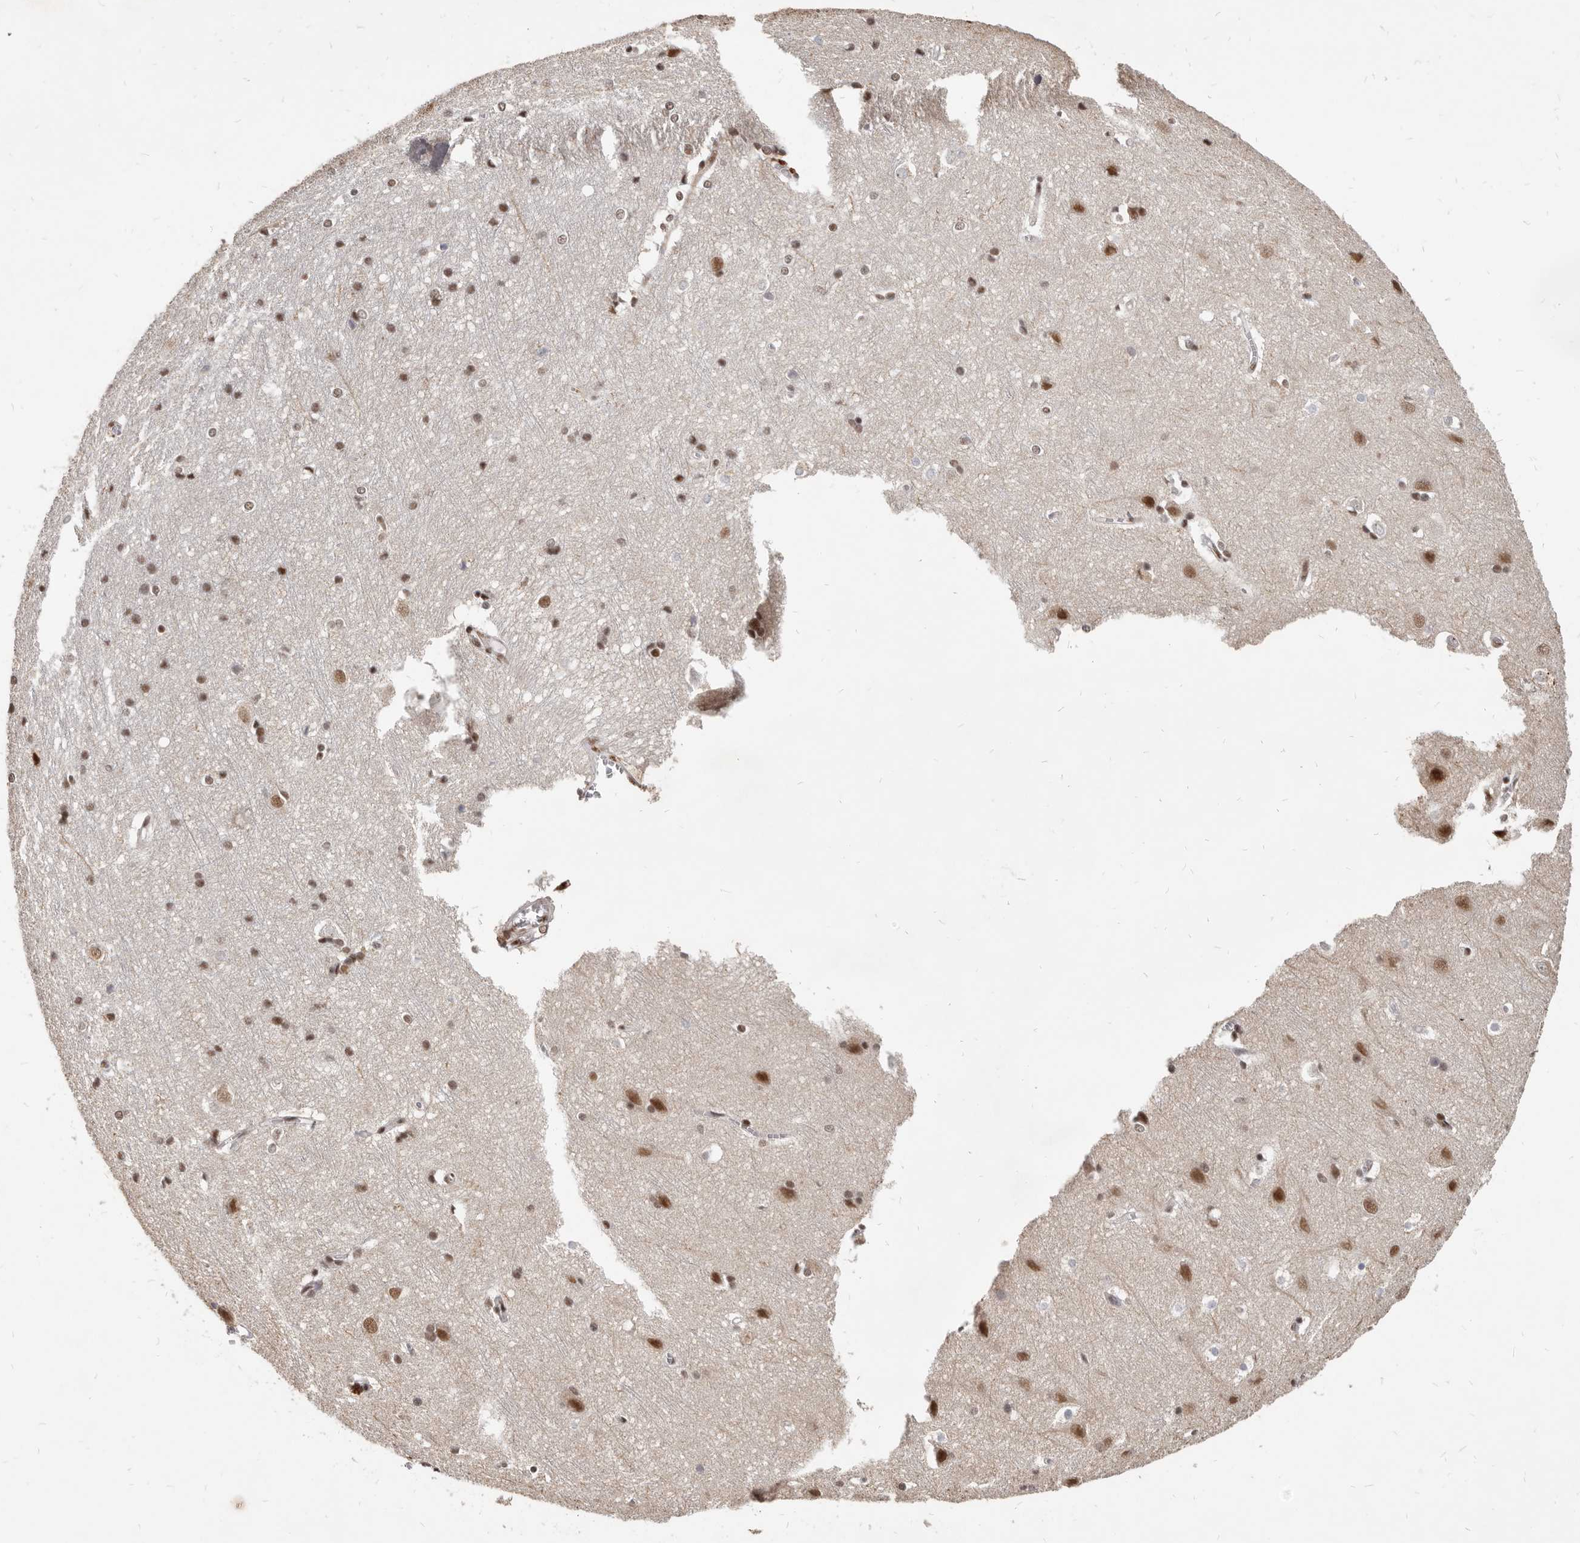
{"staining": {"intensity": "weak", "quantity": "25%-75%", "location": "cytoplasmic/membranous"}, "tissue": "cerebral cortex", "cell_type": "Endothelial cells", "image_type": "normal", "snomed": [{"axis": "morphology", "description": "Normal tissue, NOS"}, {"axis": "topography", "description": "Cerebral cortex"}], "caption": "Immunohistochemical staining of normal human cerebral cortex displays weak cytoplasmic/membranous protein staining in about 25%-75% of endothelial cells. Nuclei are stained in blue.", "gene": "ATF5", "patient": {"sex": "male", "age": 54}}